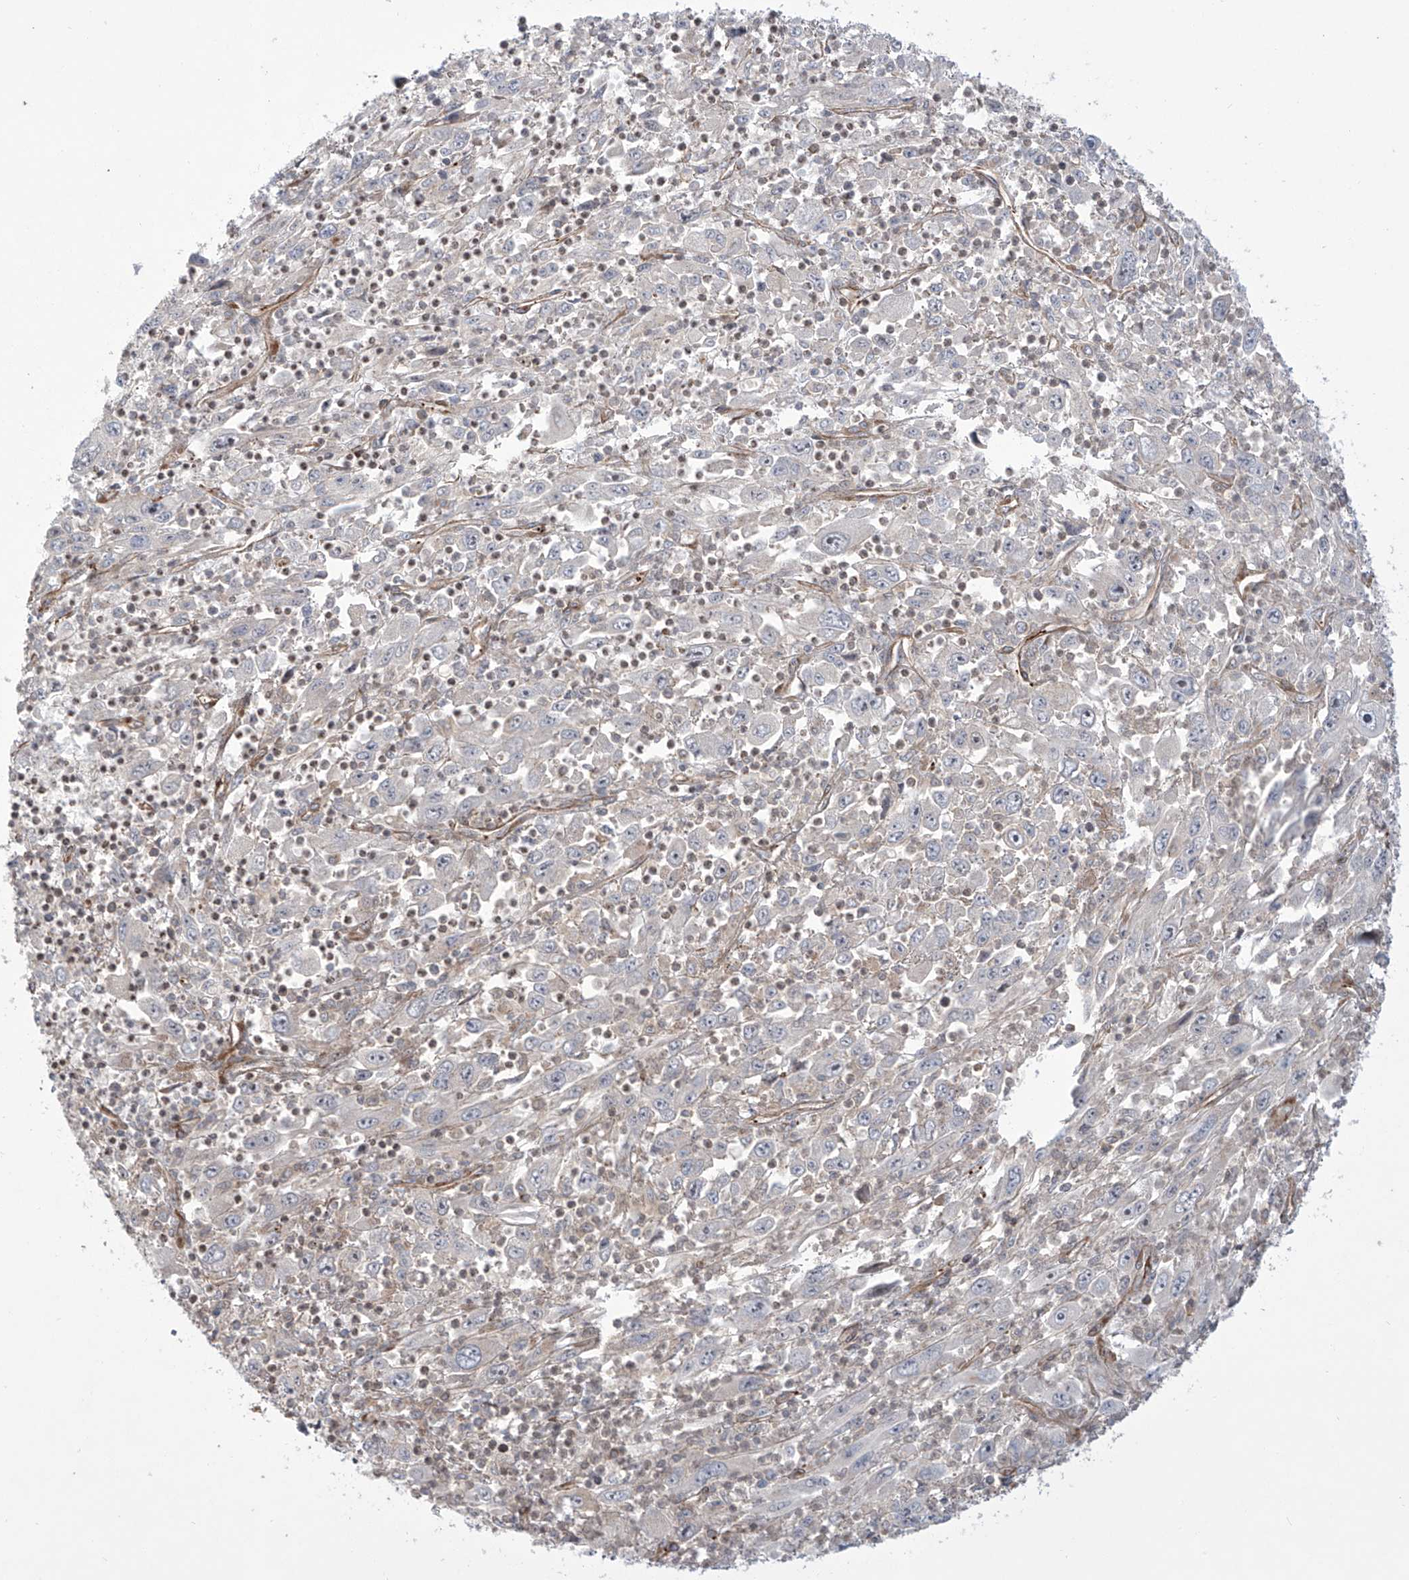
{"staining": {"intensity": "negative", "quantity": "none", "location": "none"}, "tissue": "melanoma", "cell_type": "Tumor cells", "image_type": "cancer", "snomed": [{"axis": "morphology", "description": "Malignant melanoma, Metastatic site"}, {"axis": "topography", "description": "Skin"}], "caption": "A high-resolution image shows IHC staining of melanoma, which exhibits no significant positivity in tumor cells.", "gene": "APAF1", "patient": {"sex": "female", "age": 56}}